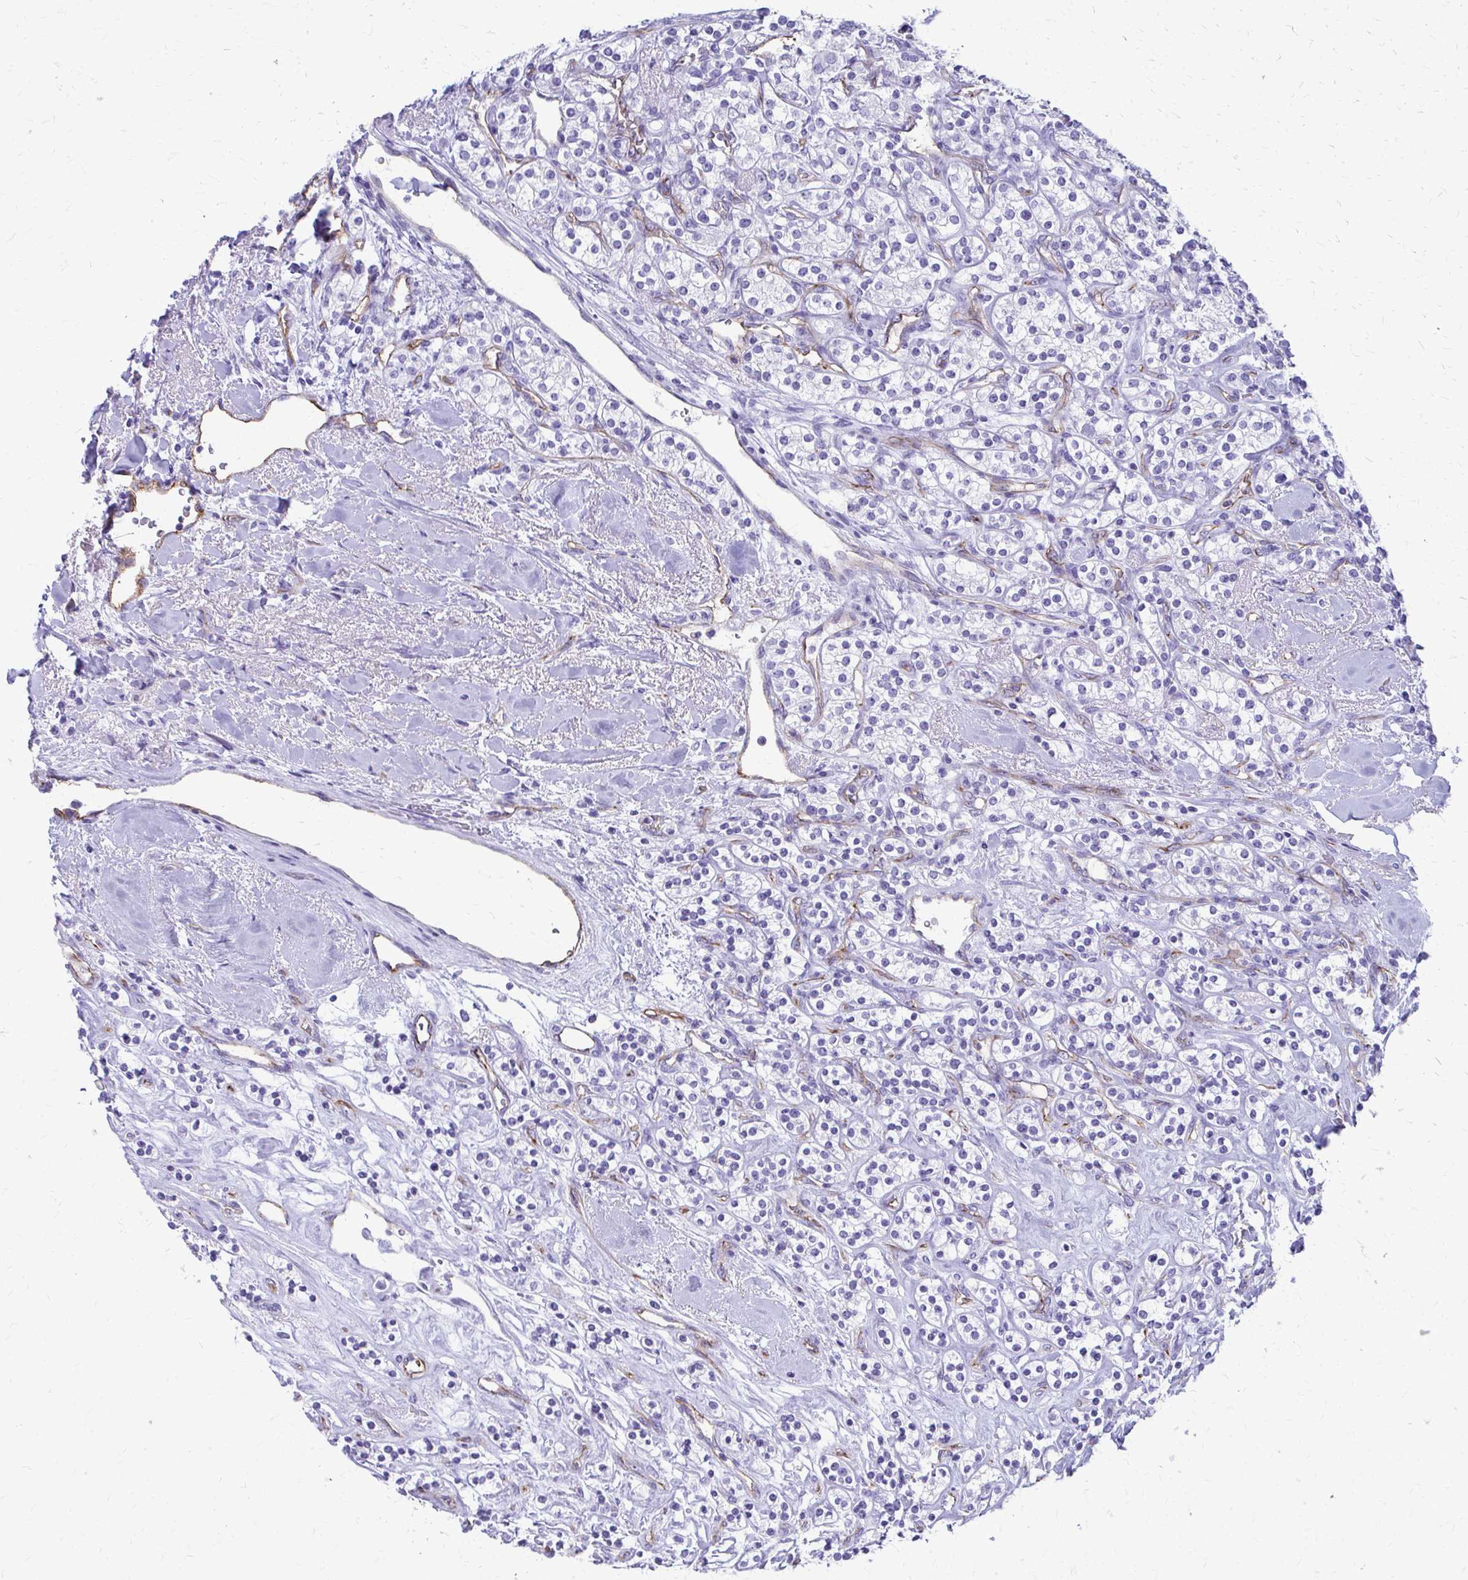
{"staining": {"intensity": "negative", "quantity": "none", "location": "none"}, "tissue": "renal cancer", "cell_type": "Tumor cells", "image_type": "cancer", "snomed": [{"axis": "morphology", "description": "Adenocarcinoma, NOS"}, {"axis": "topography", "description": "Kidney"}], "caption": "There is no significant staining in tumor cells of adenocarcinoma (renal).", "gene": "TPSG1", "patient": {"sex": "male", "age": 77}}